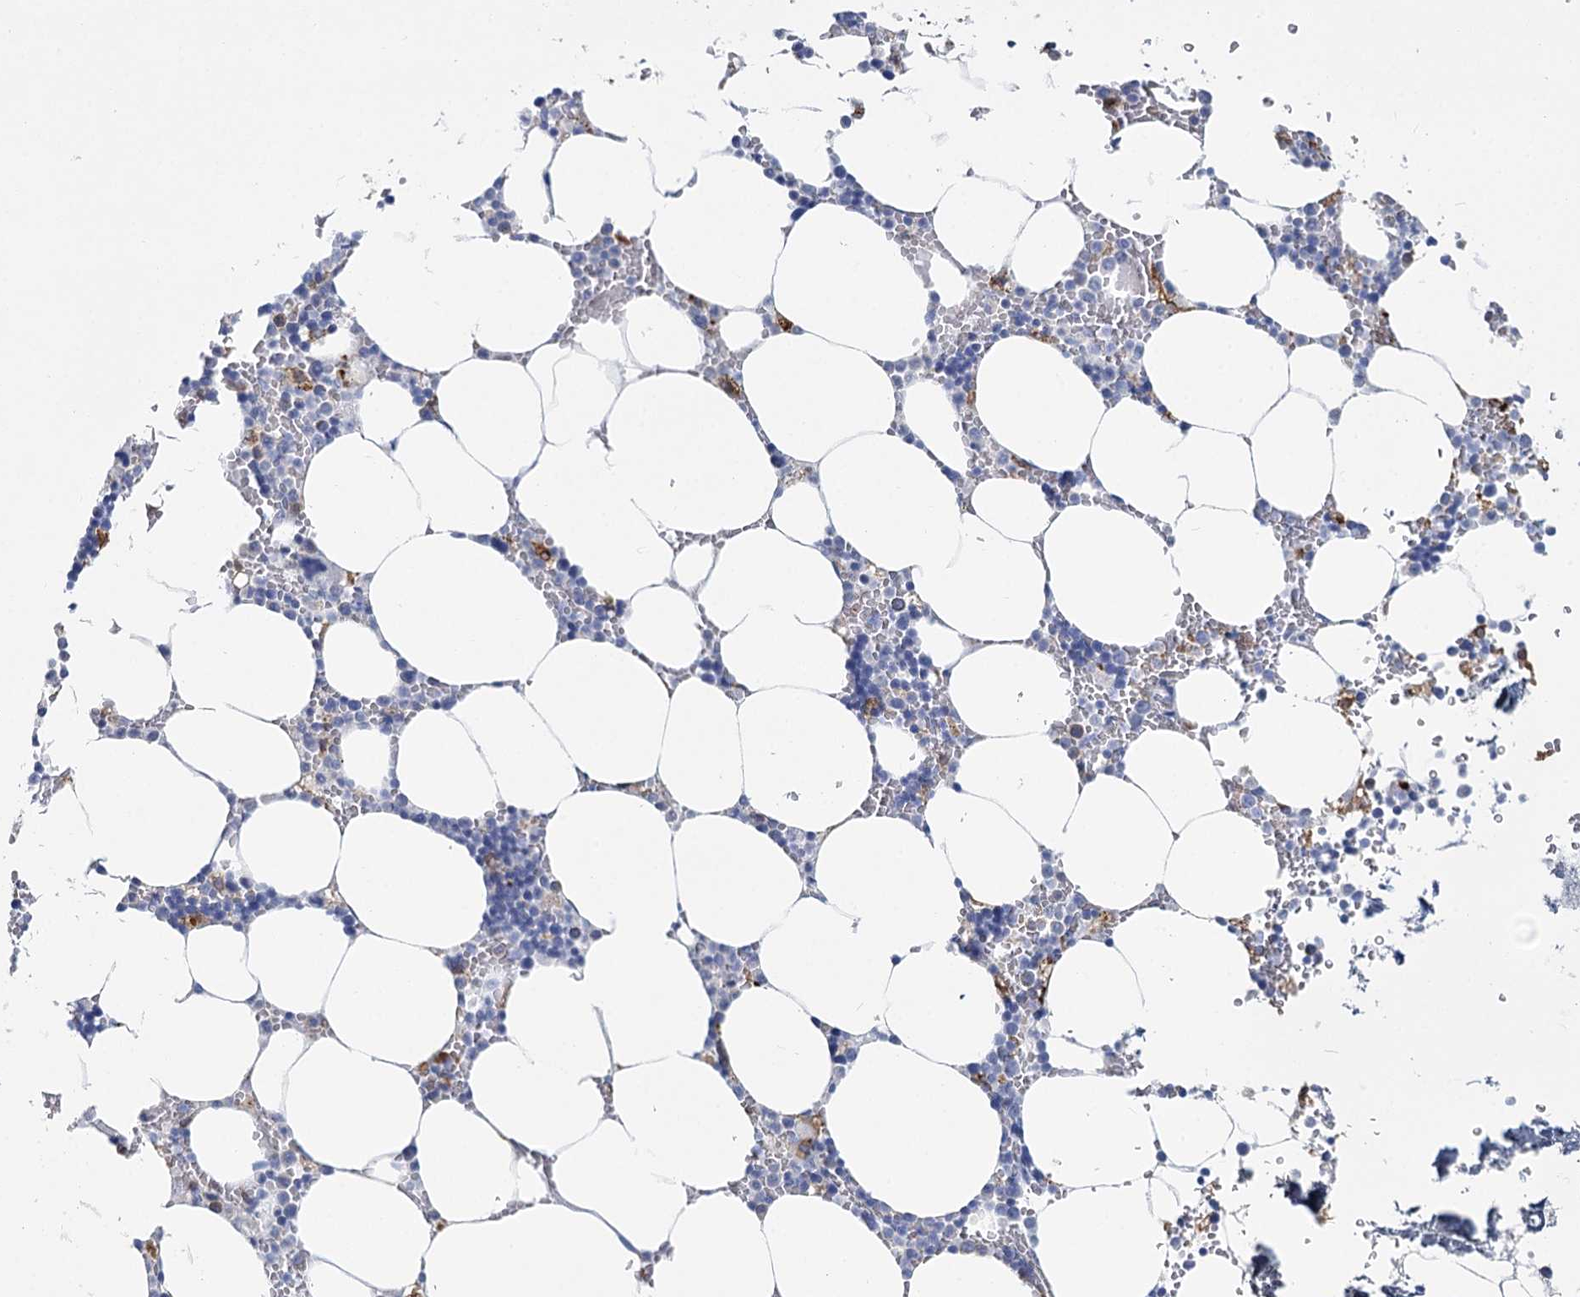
{"staining": {"intensity": "negative", "quantity": "none", "location": "none"}, "tissue": "bone marrow", "cell_type": "Hematopoietic cells", "image_type": "normal", "snomed": [{"axis": "morphology", "description": "Normal tissue, NOS"}, {"axis": "topography", "description": "Bone marrow"}], "caption": "The IHC photomicrograph has no significant positivity in hematopoietic cells of bone marrow.", "gene": "METTL7B", "patient": {"sex": "male", "age": 70}}